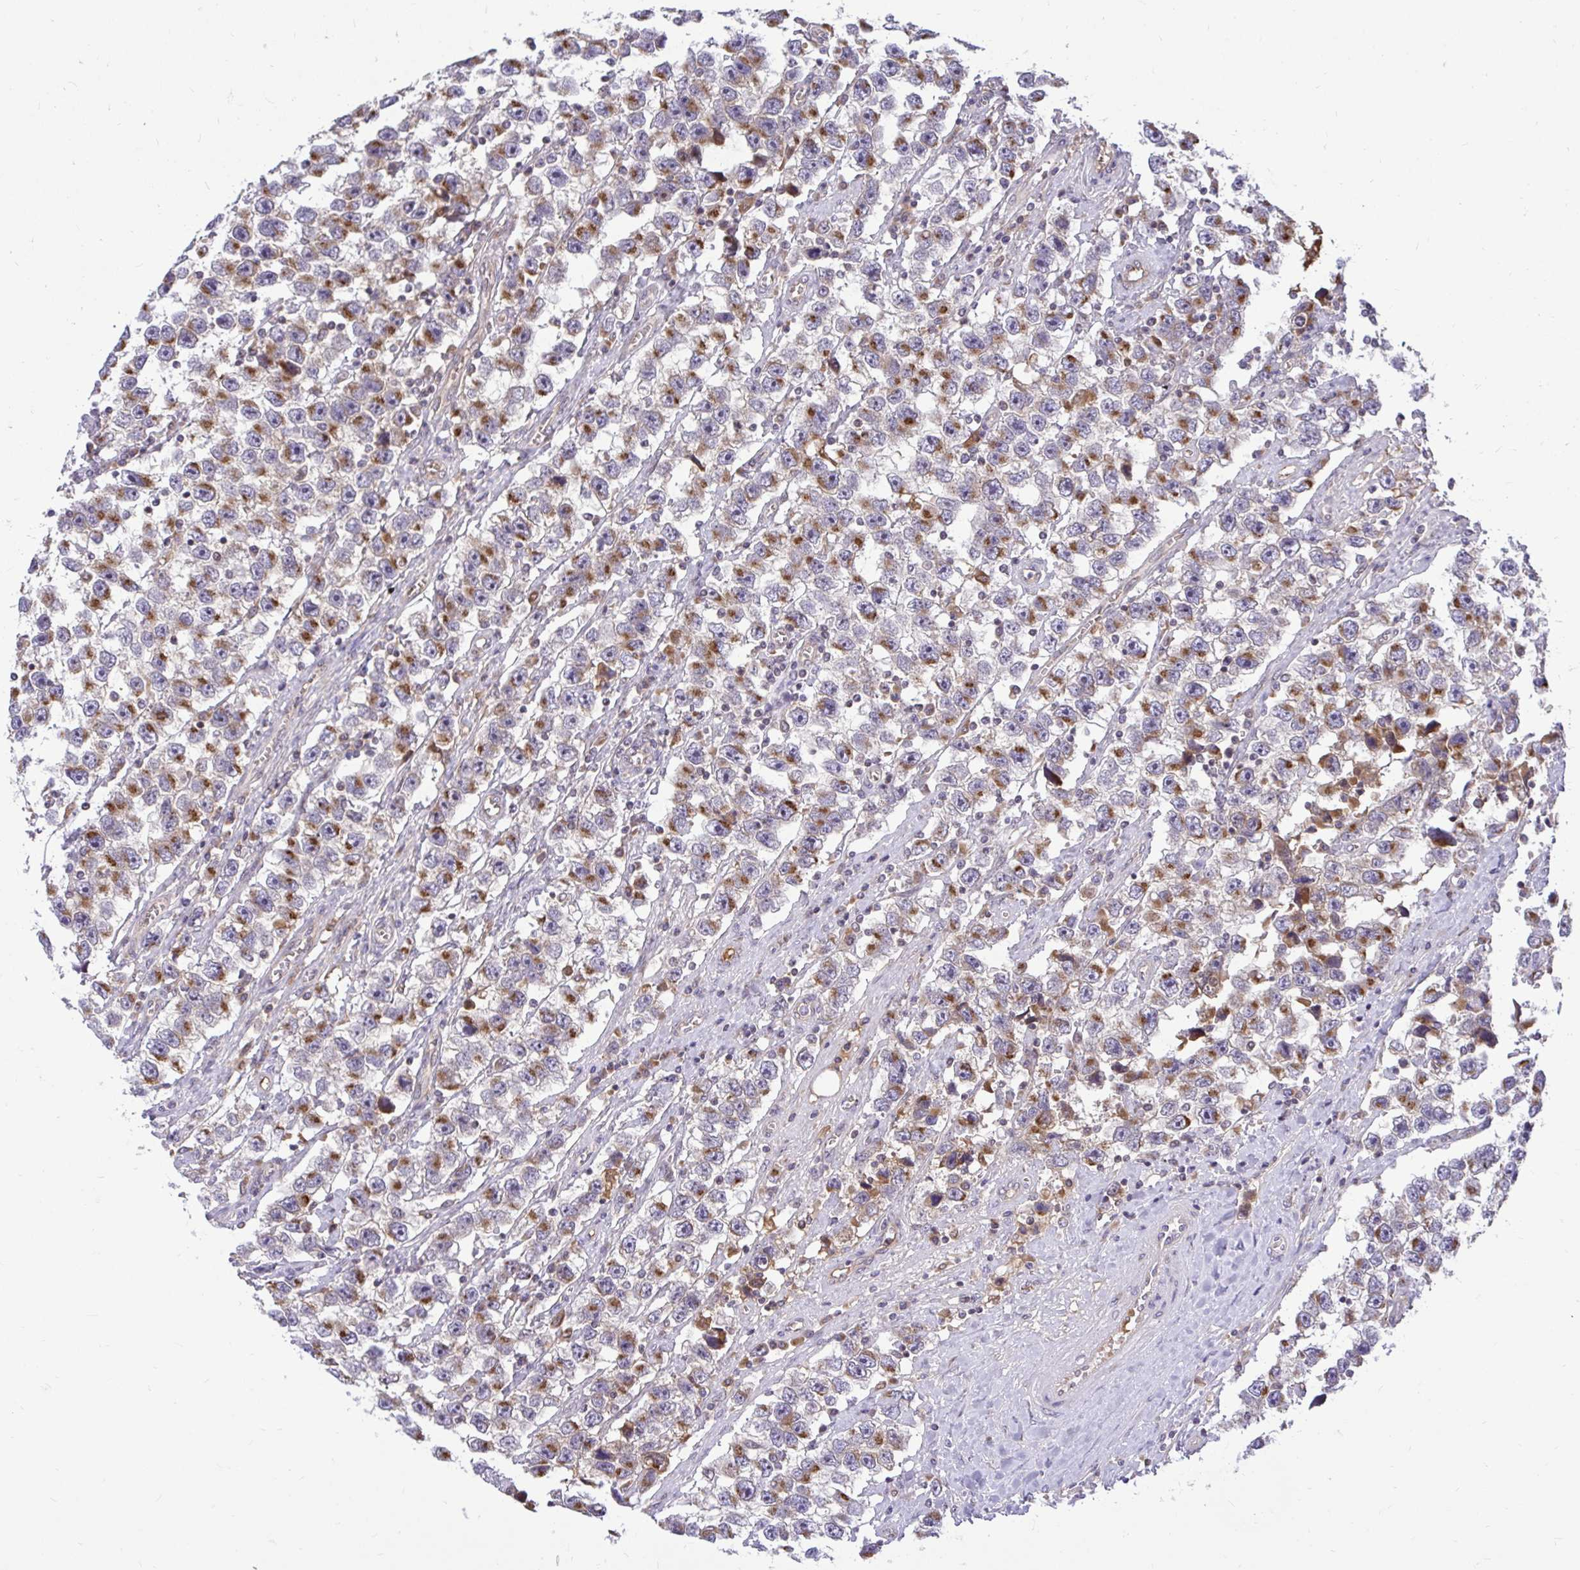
{"staining": {"intensity": "moderate", "quantity": ">75%", "location": "cytoplasmic/membranous"}, "tissue": "testis cancer", "cell_type": "Tumor cells", "image_type": "cancer", "snomed": [{"axis": "morphology", "description": "Seminoma, NOS"}, {"axis": "topography", "description": "Testis"}], "caption": "Immunohistochemistry micrograph of neoplastic tissue: human testis seminoma stained using immunohistochemistry demonstrates medium levels of moderate protein expression localized specifically in the cytoplasmic/membranous of tumor cells, appearing as a cytoplasmic/membranous brown color.", "gene": "VTI1B", "patient": {"sex": "male", "age": 33}}